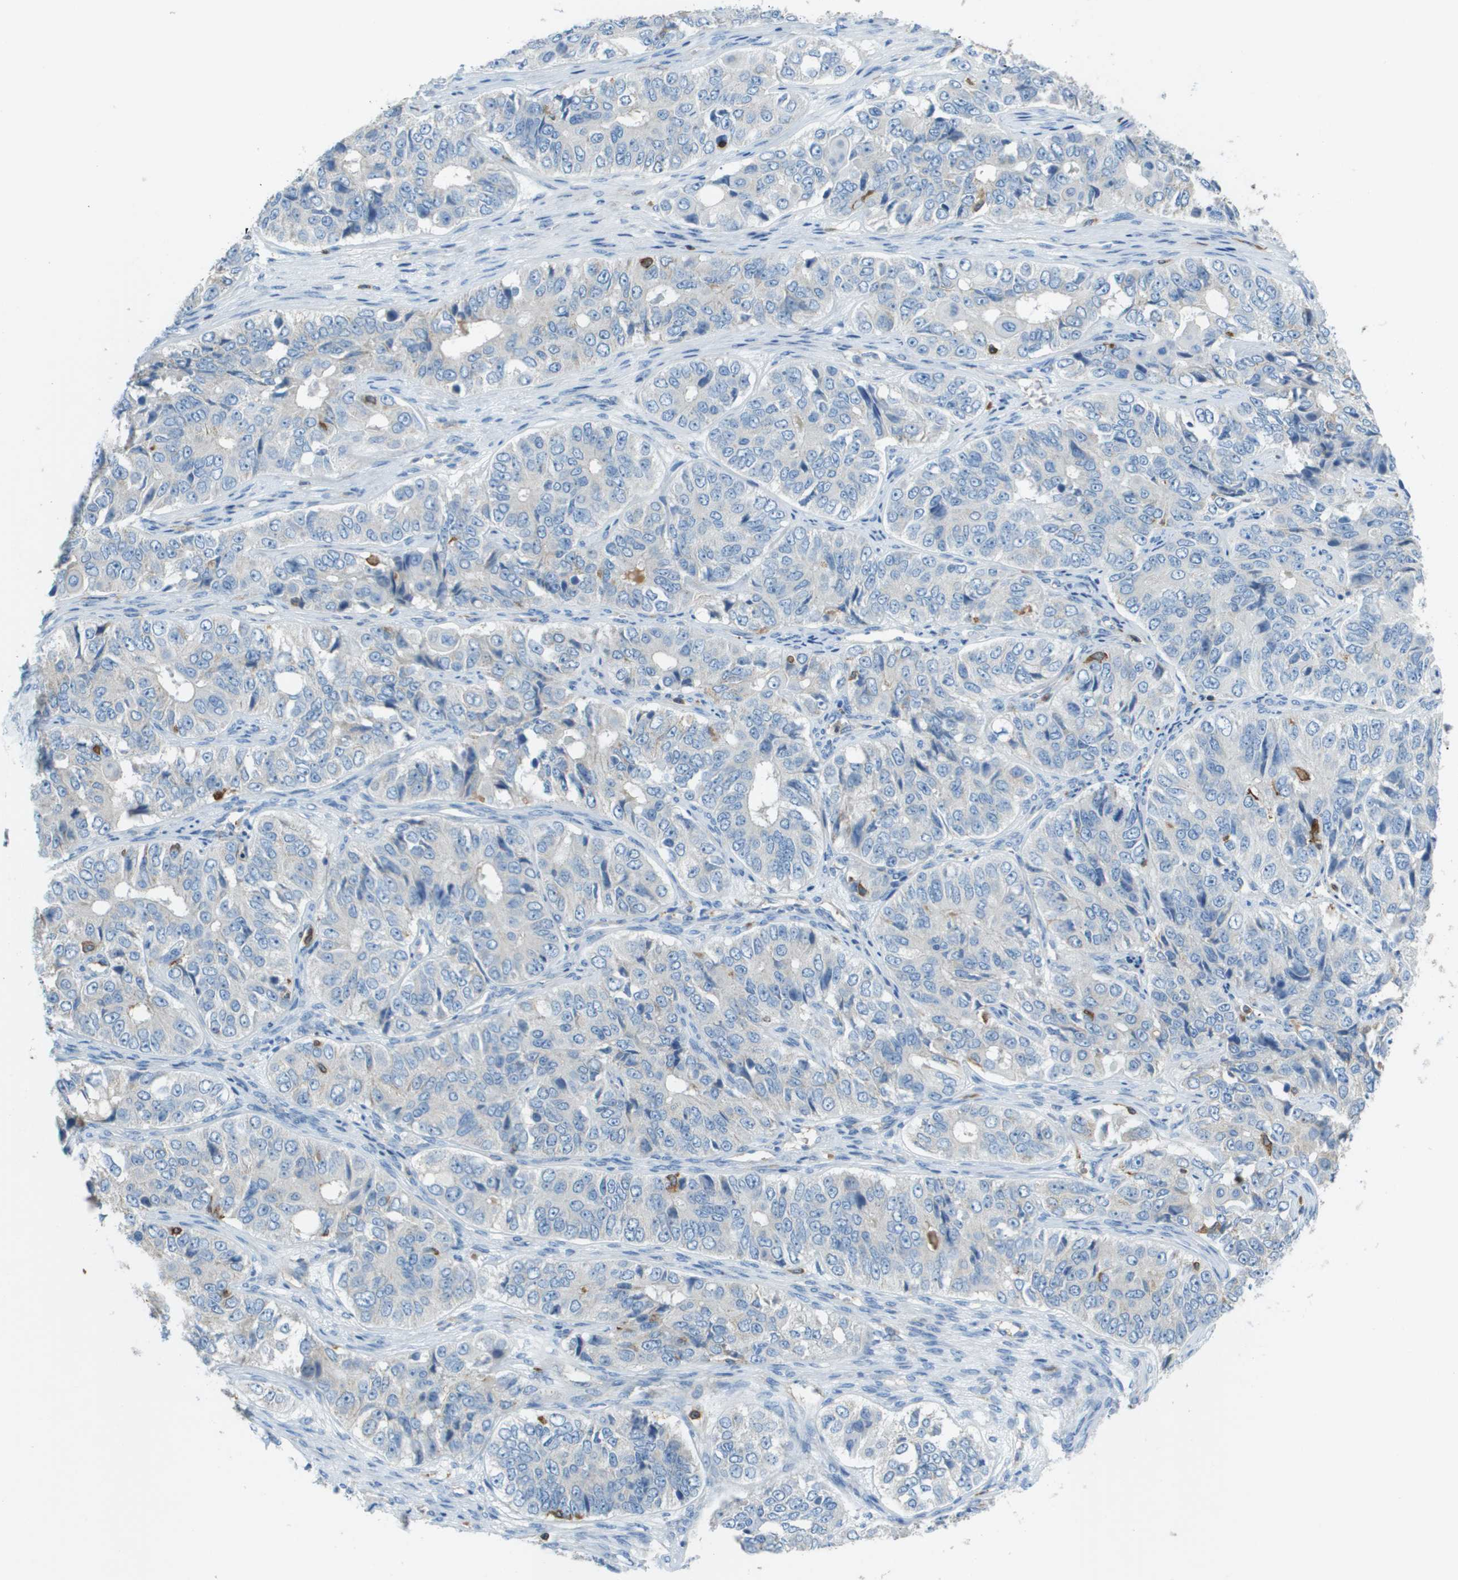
{"staining": {"intensity": "negative", "quantity": "none", "location": "none"}, "tissue": "ovarian cancer", "cell_type": "Tumor cells", "image_type": "cancer", "snomed": [{"axis": "morphology", "description": "Carcinoma, endometroid"}, {"axis": "topography", "description": "Ovary"}], "caption": "This is an immunohistochemistry photomicrograph of human endometroid carcinoma (ovarian). There is no expression in tumor cells.", "gene": "APBB1IP", "patient": {"sex": "female", "age": 51}}